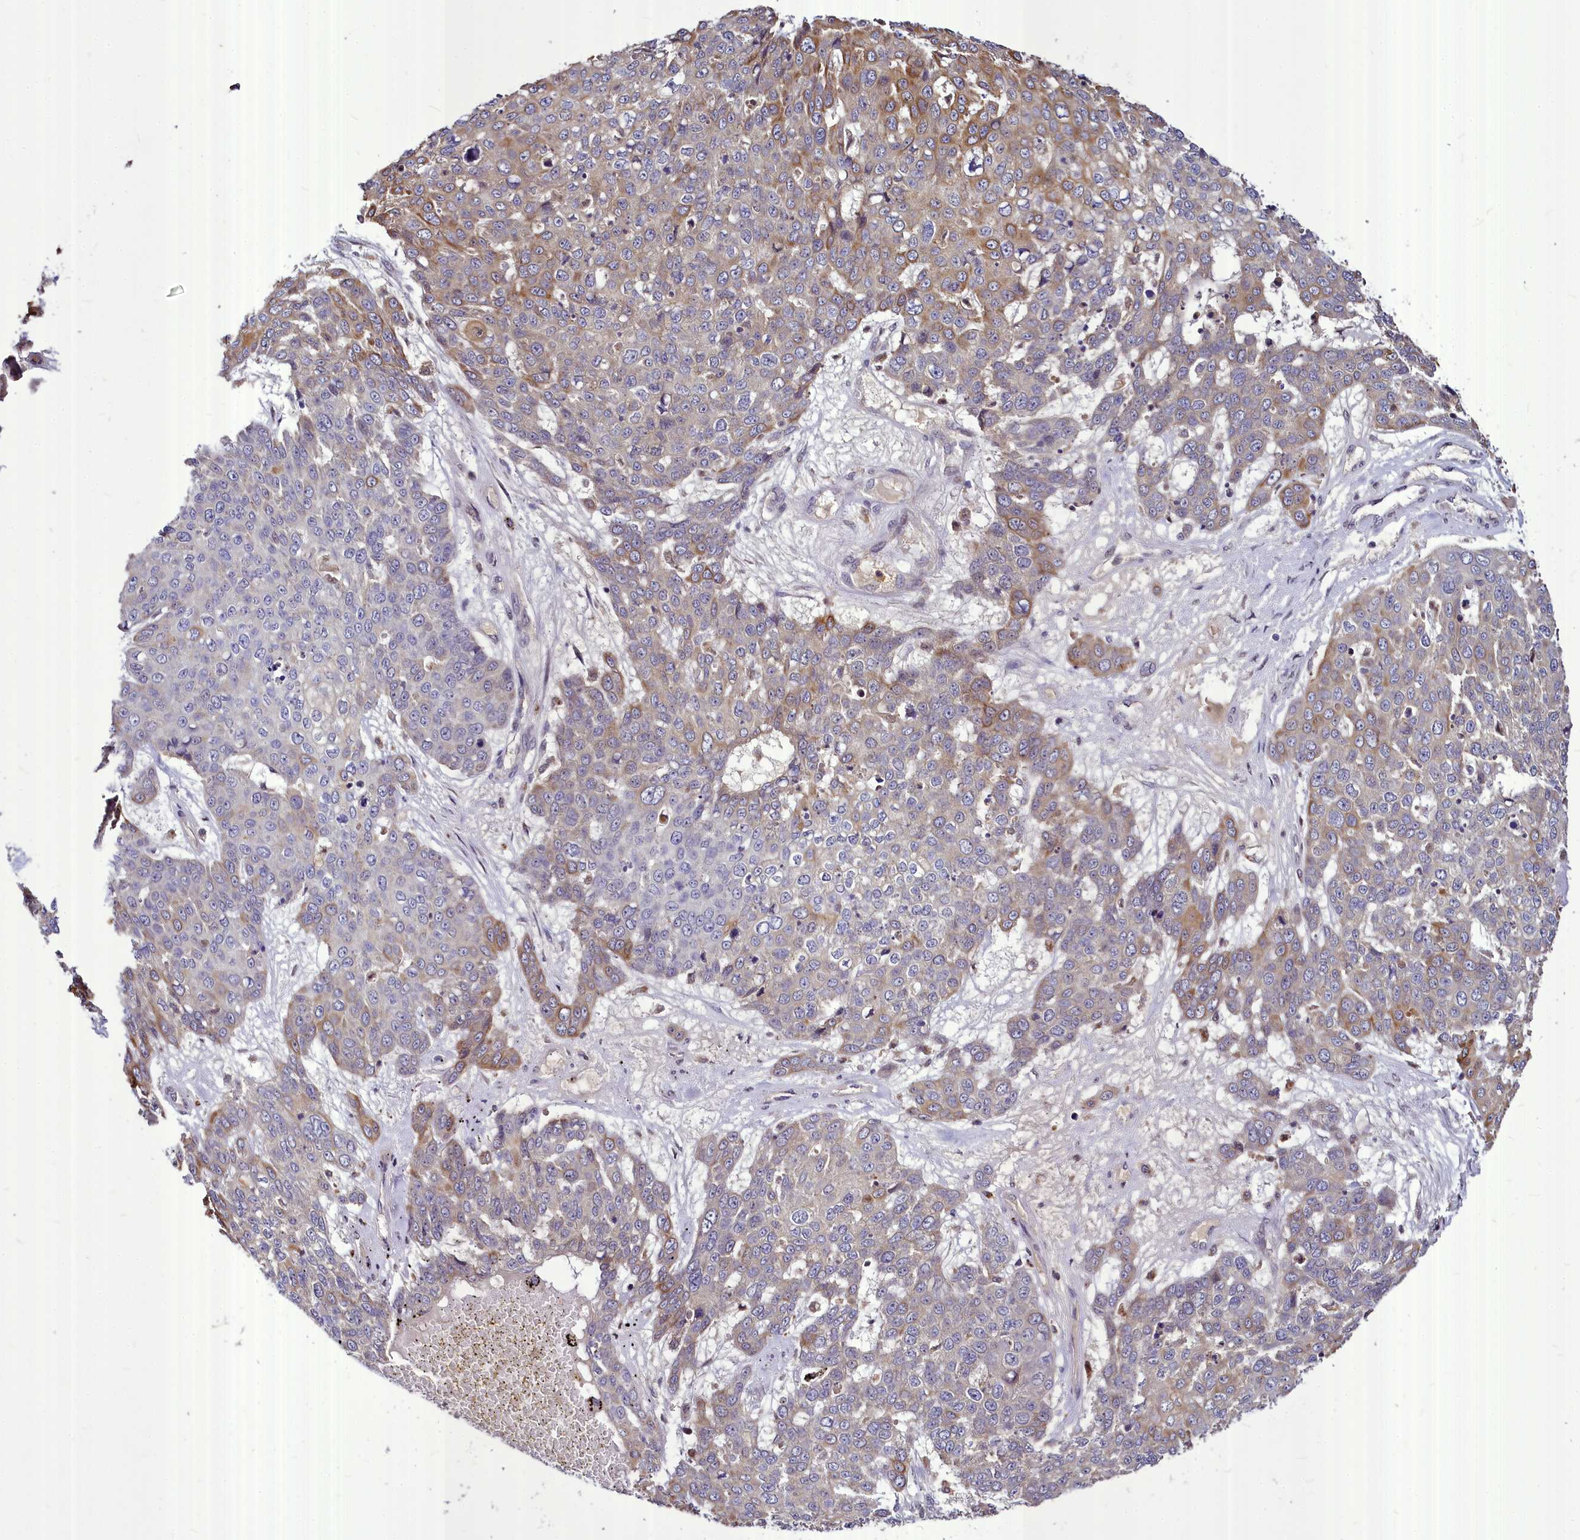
{"staining": {"intensity": "moderate", "quantity": "25%-75%", "location": "cytoplasmic/membranous"}, "tissue": "skin cancer", "cell_type": "Tumor cells", "image_type": "cancer", "snomed": [{"axis": "morphology", "description": "Squamous cell carcinoma, NOS"}, {"axis": "topography", "description": "Skin"}], "caption": "Skin squamous cell carcinoma stained with IHC displays moderate cytoplasmic/membranous staining in about 25%-75% of tumor cells. The protein is shown in brown color, while the nuclei are stained blue.", "gene": "MAML2", "patient": {"sex": "male", "age": 71}}